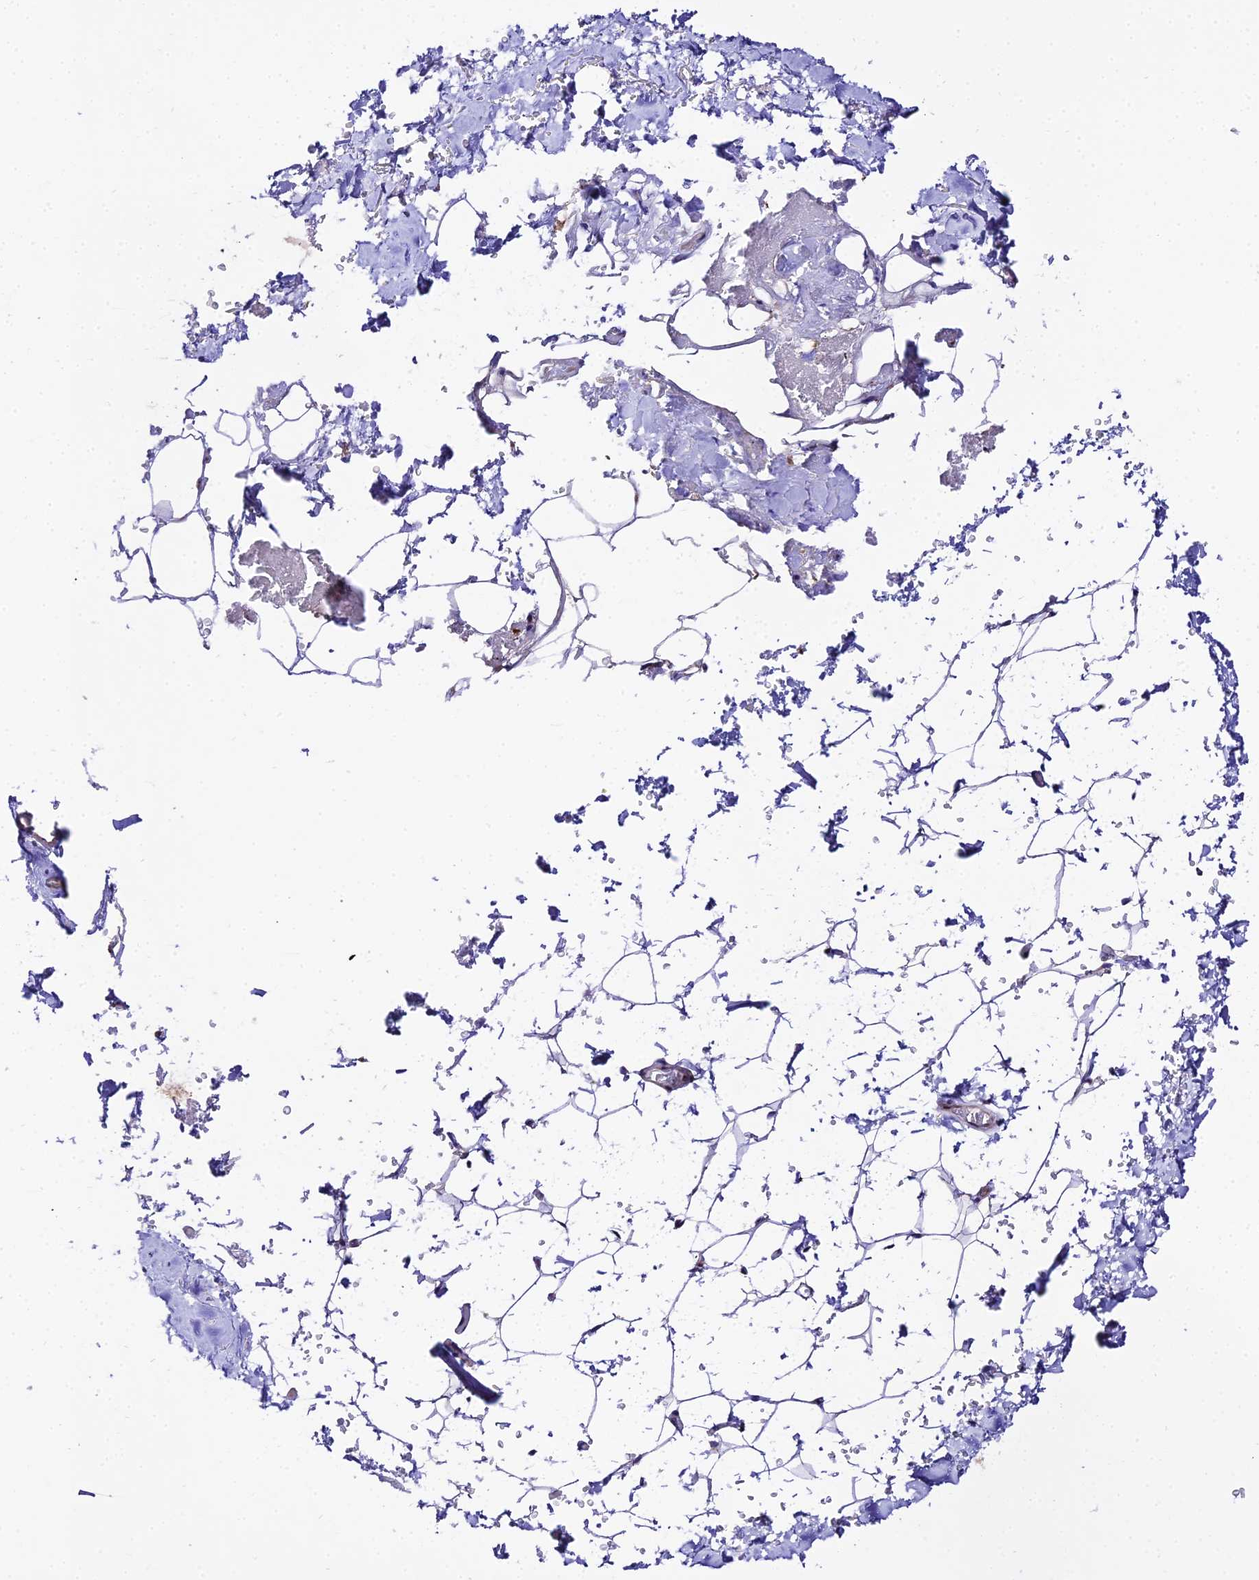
{"staining": {"intensity": "negative", "quantity": "none", "location": "none"}, "tissue": "breast", "cell_type": "Adipocytes", "image_type": "normal", "snomed": [{"axis": "morphology", "description": "Normal tissue, NOS"}, {"axis": "topography", "description": "Breast"}], "caption": "The micrograph reveals no significant positivity in adipocytes of breast. (Immunohistochemistry (ihc), brightfield microscopy, high magnification).", "gene": "ATP5PB", "patient": {"sex": "female", "age": 75}}